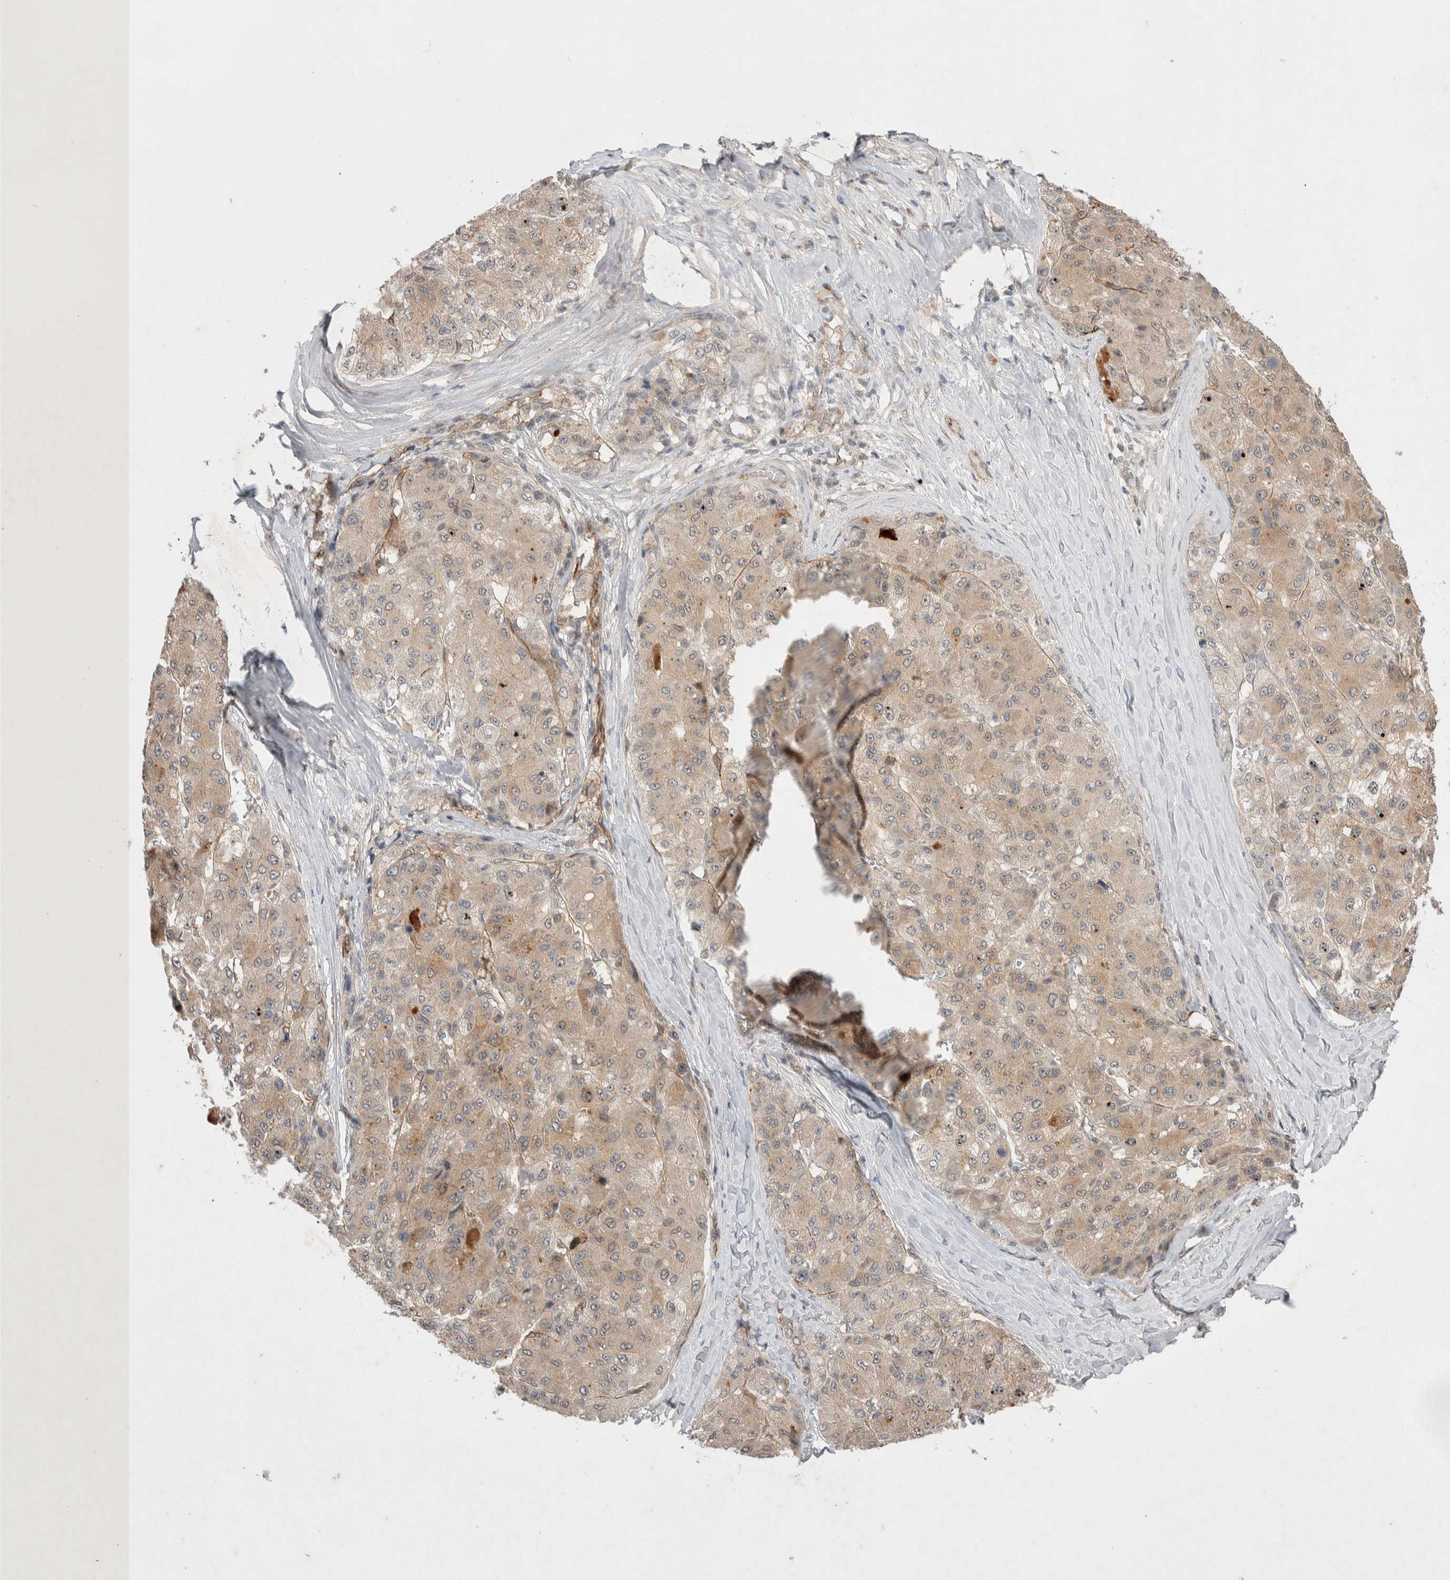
{"staining": {"intensity": "moderate", "quantity": ">75%", "location": "cytoplasmic/membranous"}, "tissue": "liver cancer", "cell_type": "Tumor cells", "image_type": "cancer", "snomed": [{"axis": "morphology", "description": "Carcinoma, Hepatocellular, NOS"}, {"axis": "topography", "description": "Liver"}], "caption": "A micrograph showing moderate cytoplasmic/membranous staining in about >75% of tumor cells in hepatocellular carcinoma (liver), as visualized by brown immunohistochemical staining.", "gene": "ZNF704", "patient": {"sex": "male", "age": 80}}